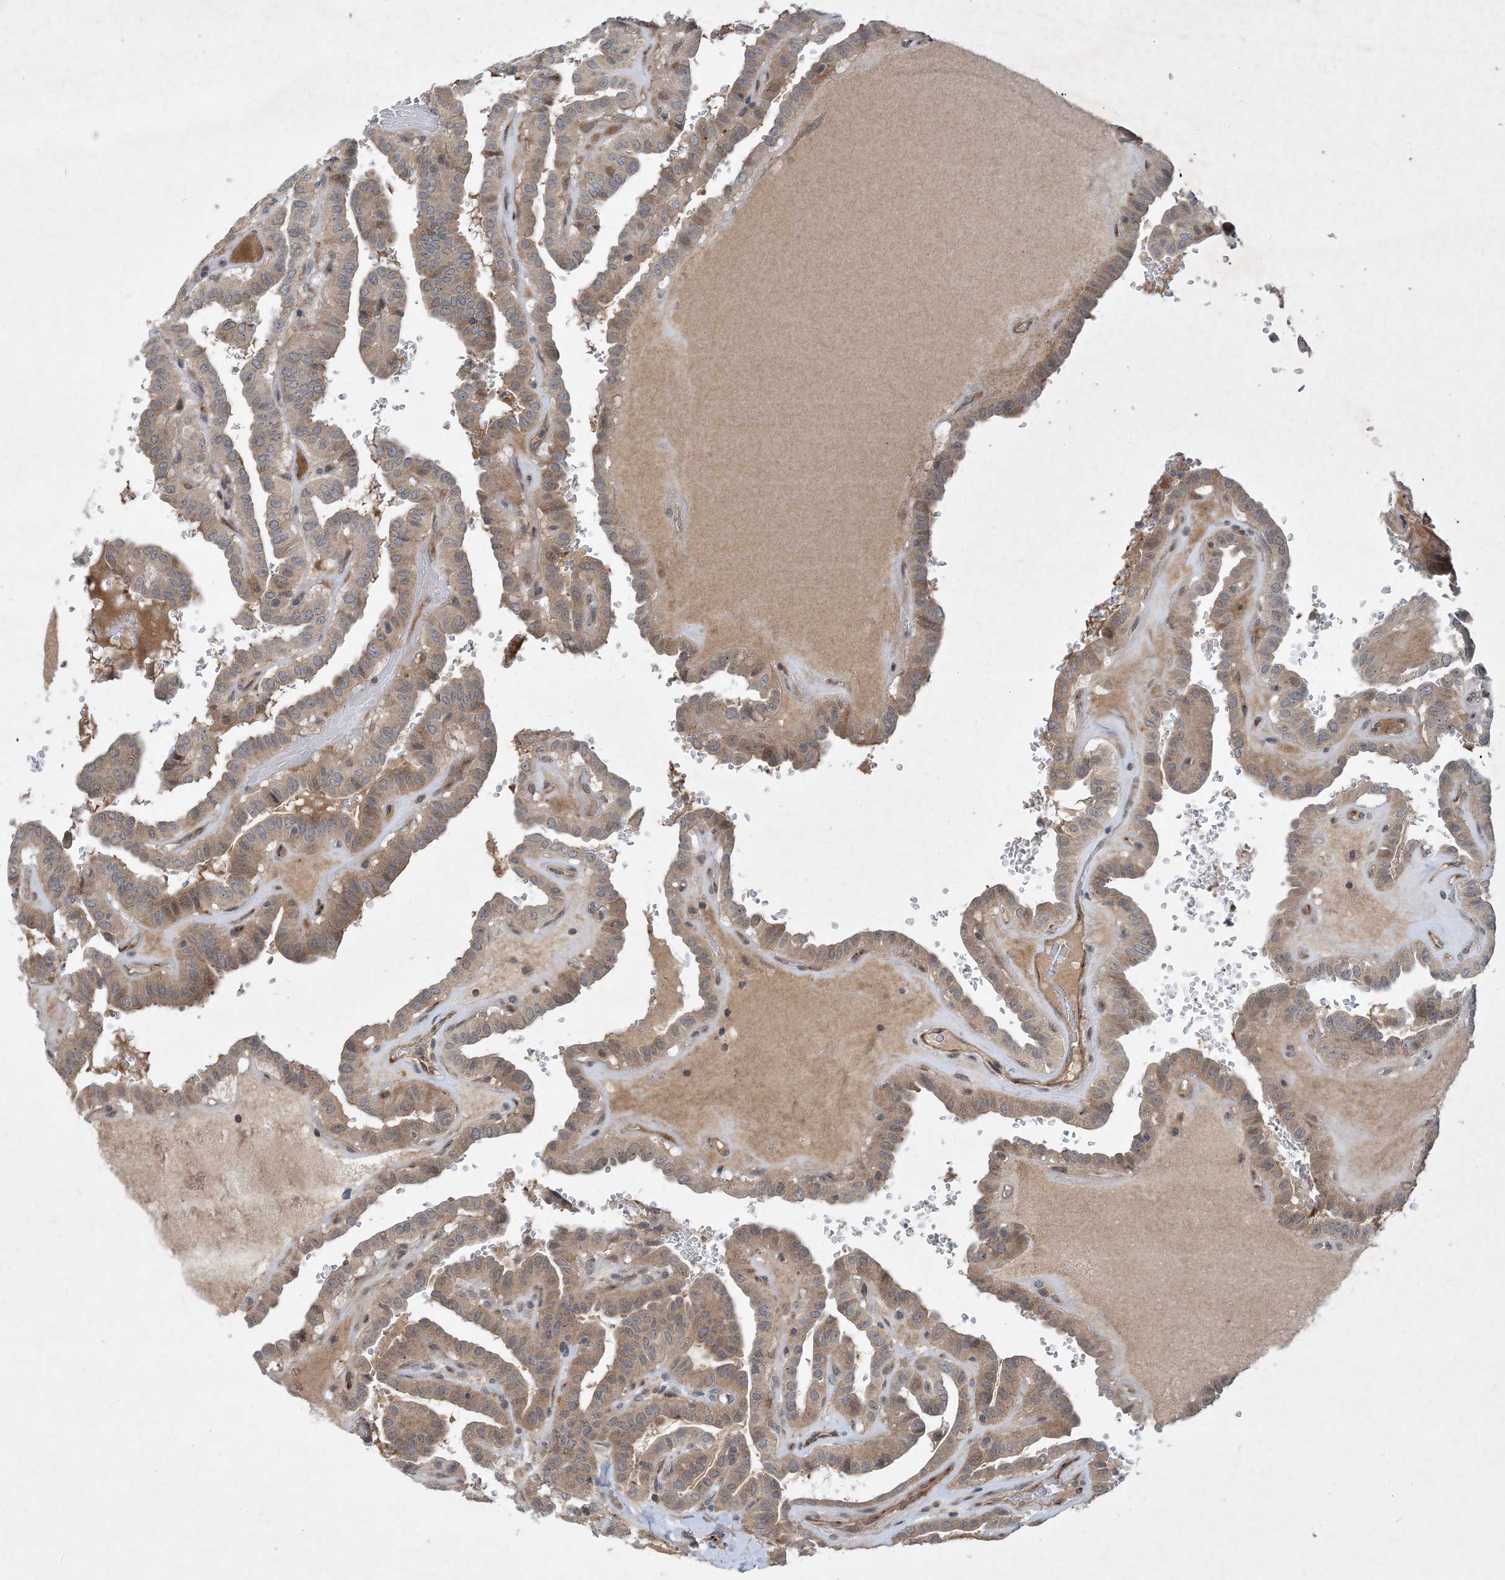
{"staining": {"intensity": "weak", "quantity": ">75%", "location": "cytoplasmic/membranous"}, "tissue": "thyroid cancer", "cell_type": "Tumor cells", "image_type": "cancer", "snomed": [{"axis": "morphology", "description": "Papillary adenocarcinoma, NOS"}, {"axis": "topography", "description": "Thyroid gland"}], "caption": "Weak cytoplasmic/membranous positivity is present in about >75% of tumor cells in papillary adenocarcinoma (thyroid). Ihc stains the protein of interest in brown and the nuclei are stained blue.", "gene": "TINAG", "patient": {"sex": "male", "age": 77}}